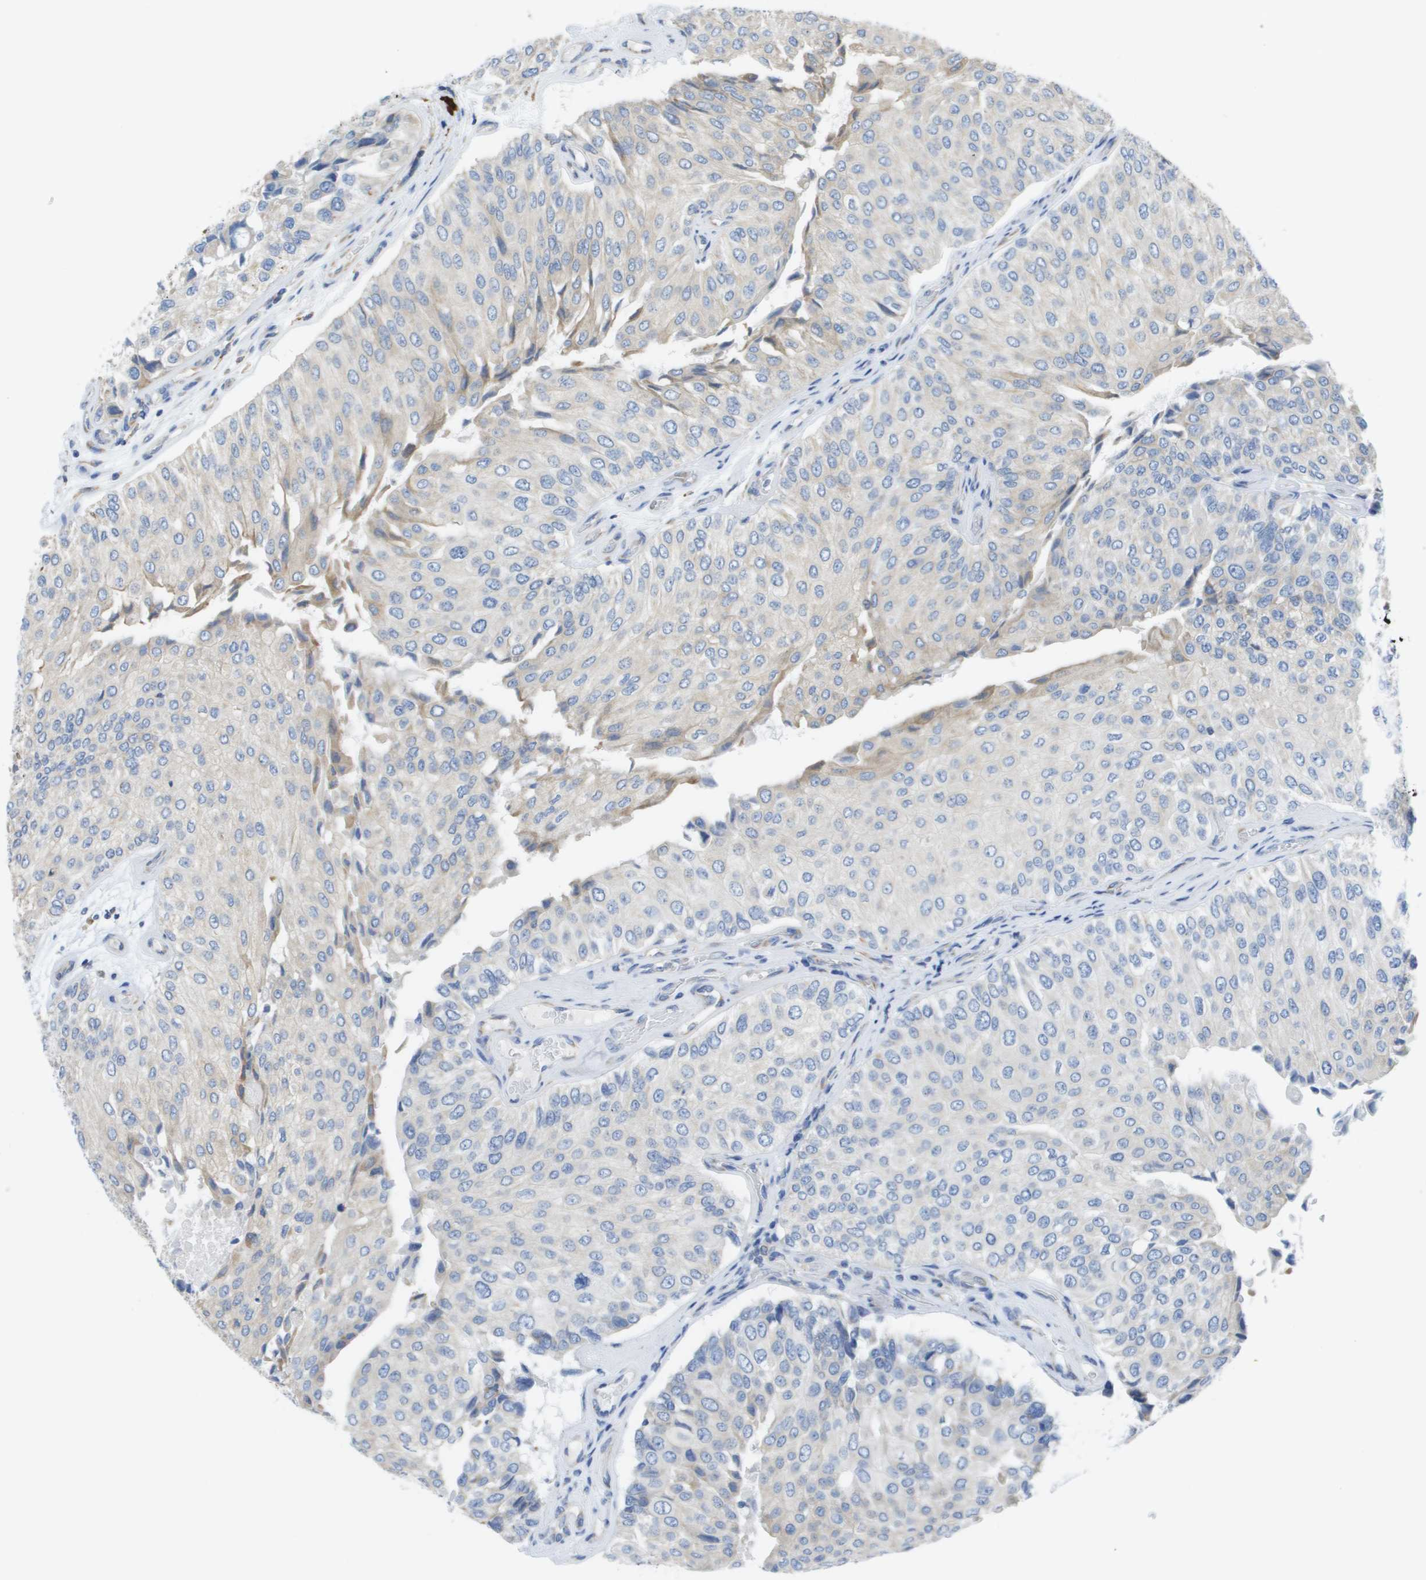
{"staining": {"intensity": "negative", "quantity": "none", "location": "none"}, "tissue": "urothelial cancer", "cell_type": "Tumor cells", "image_type": "cancer", "snomed": [{"axis": "morphology", "description": "Urothelial carcinoma, High grade"}, {"axis": "topography", "description": "Kidney"}, {"axis": "topography", "description": "Urinary bladder"}], "caption": "IHC photomicrograph of human urothelial cancer stained for a protein (brown), which shows no expression in tumor cells. (Immunohistochemistry (ihc), brightfield microscopy, high magnification).", "gene": "SDR42E1", "patient": {"sex": "male", "age": 77}}